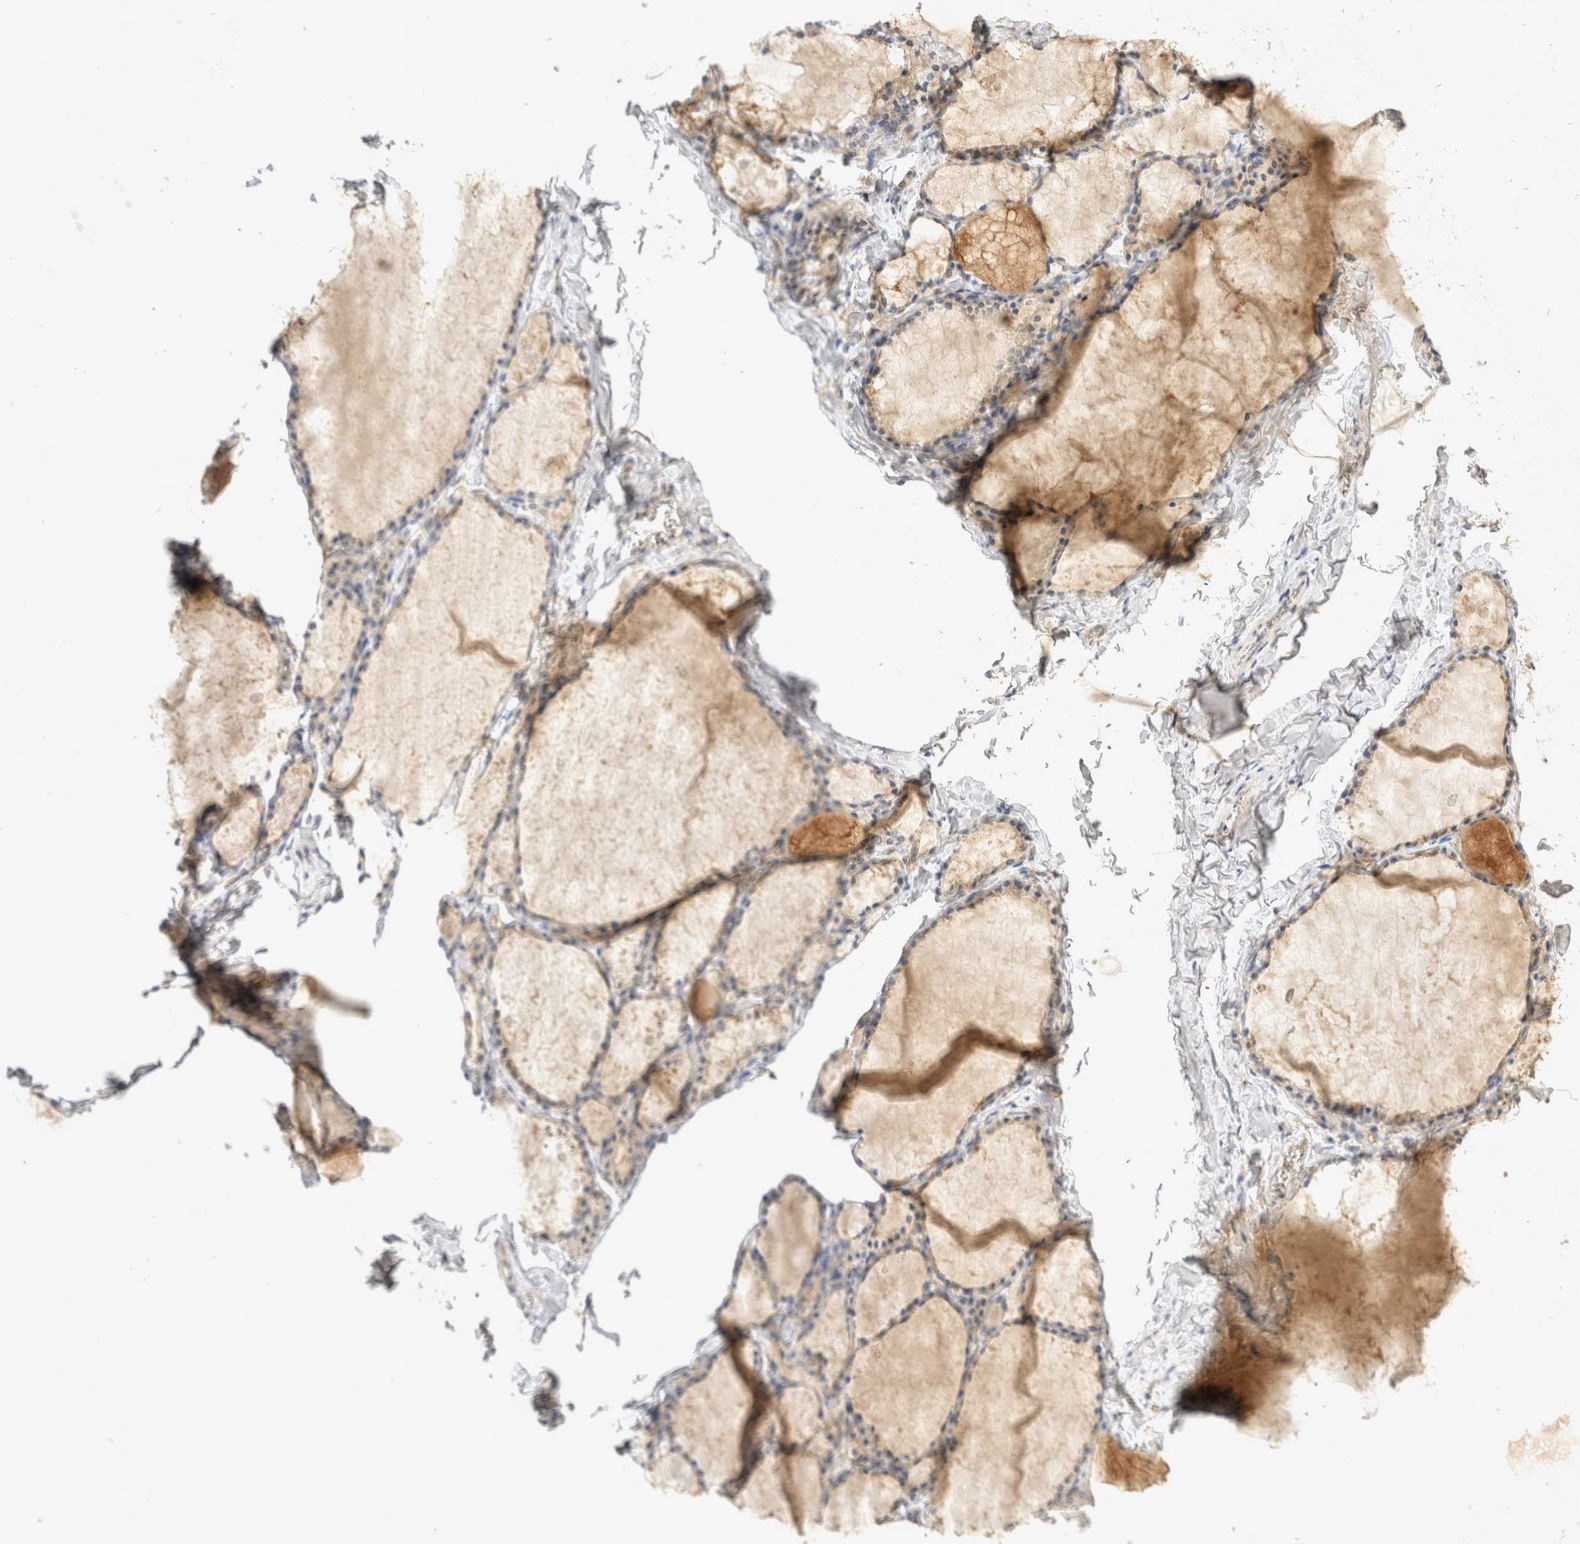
{"staining": {"intensity": "weak", "quantity": "25%-75%", "location": "cytoplasmic/membranous"}, "tissue": "thyroid gland", "cell_type": "Glandular cells", "image_type": "normal", "snomed": [{"axis": "morphology", "description": "Normal tissue, NOS"}, {"axis": "topography", "description": "Thyroid gland"}], "caption": "A micrograph showing weak cytoplasmic/membranous positivity in approximately 25%-75% of glandular cells in normal thyroid gland, as visualized by brown immunohistochemical staining.", "gene": "EIF4G3", "patient": {"sex": "male", "age": 56}}